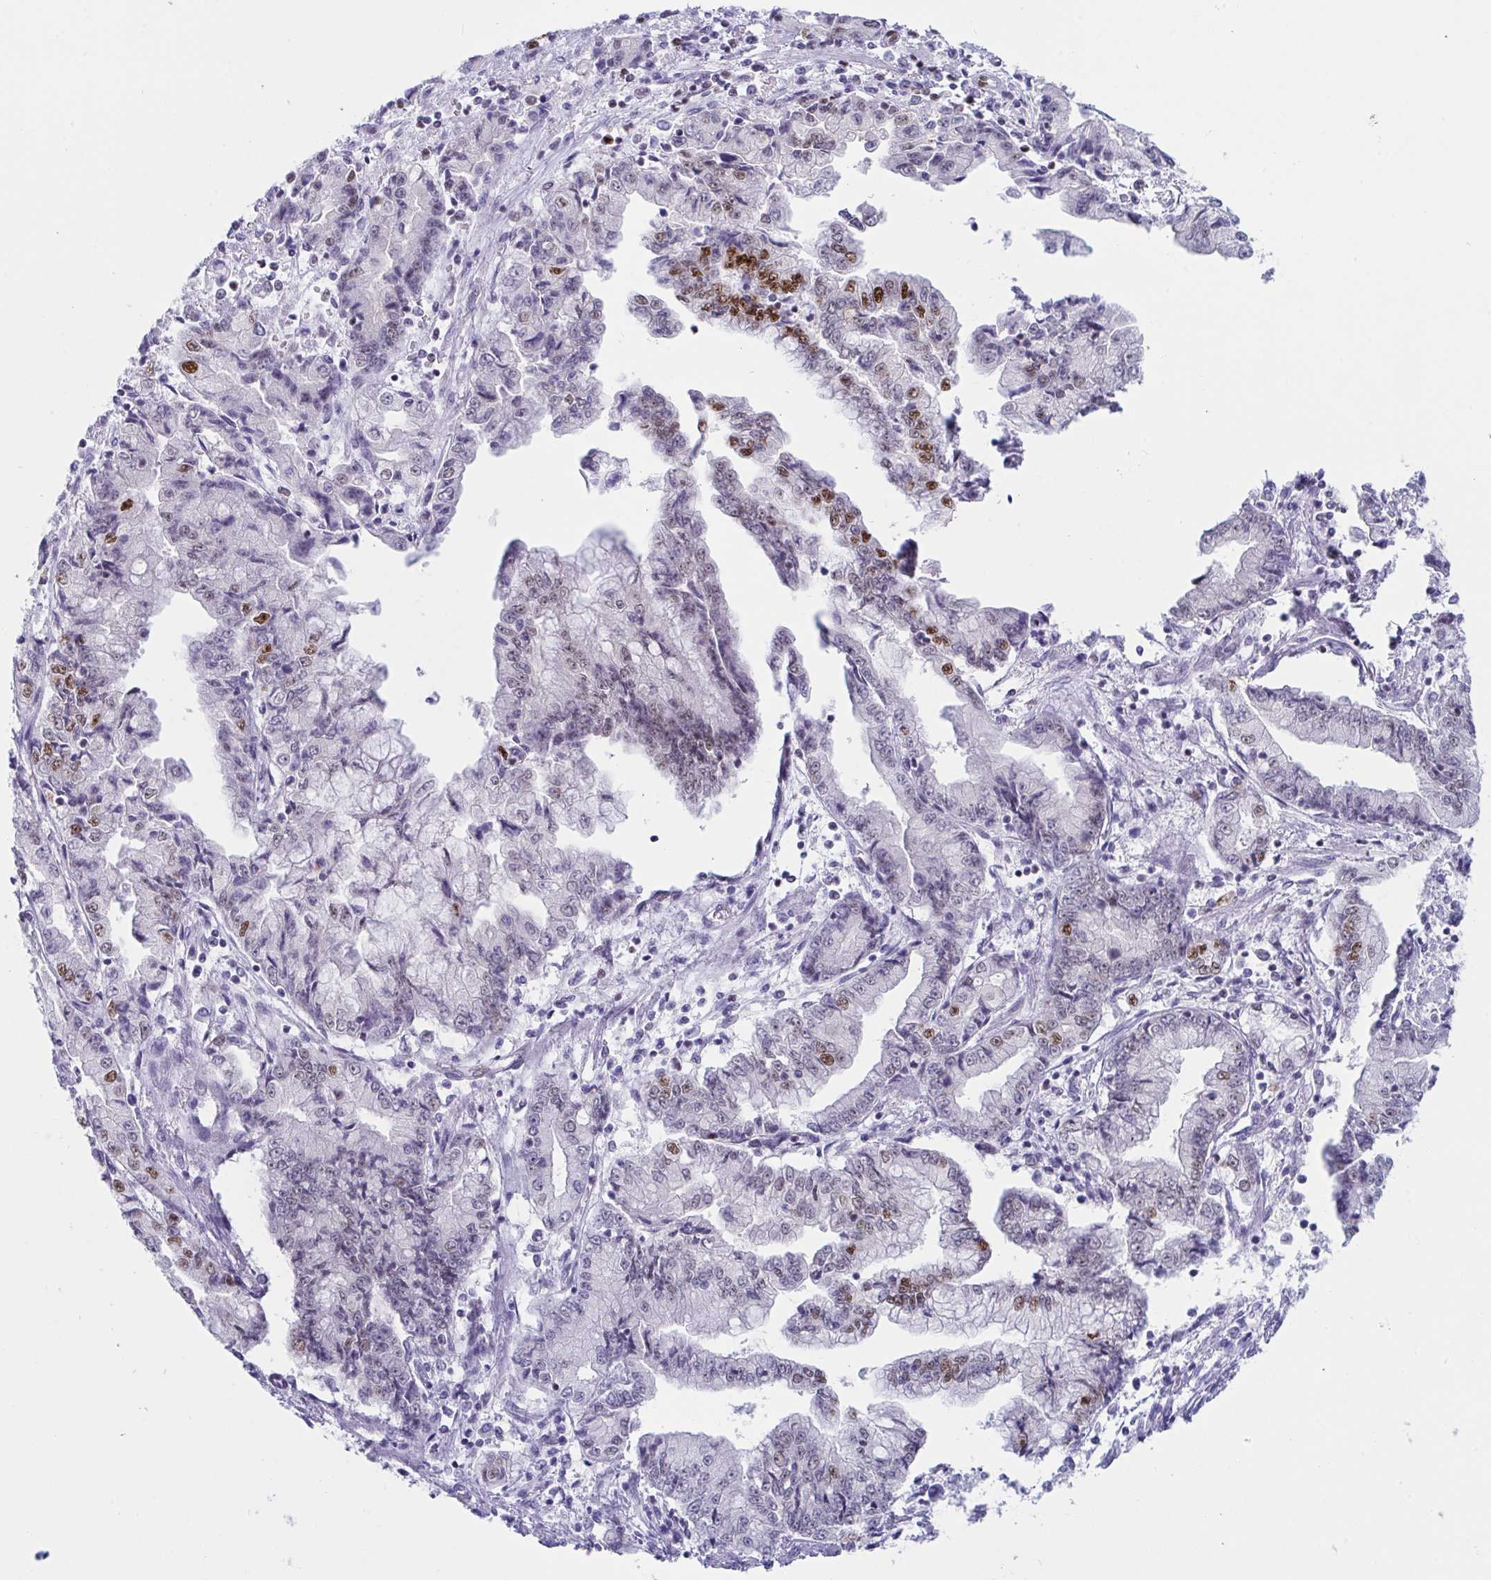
{"staining": {"intensity": "strong", "quantity": "<25%", "location": "nuclear"}, "tissue": "stomach cancer", "cell_type": "Tumor cells", "image_type": "cancer", "snomed": [{"axis": "morphology", "description": "Adenocarcinoma, NOS"}, {"axis": "topography", "description": "Stomach, upper"}], "caption": "This photomicrograph demonstrates IHC staining of adenocarcinoma (stomach), with medium strong nuclear expression in about <25% of tumor cells.", "gene": "IKZF2", "patient": {"sex": "female", "age": 74}}